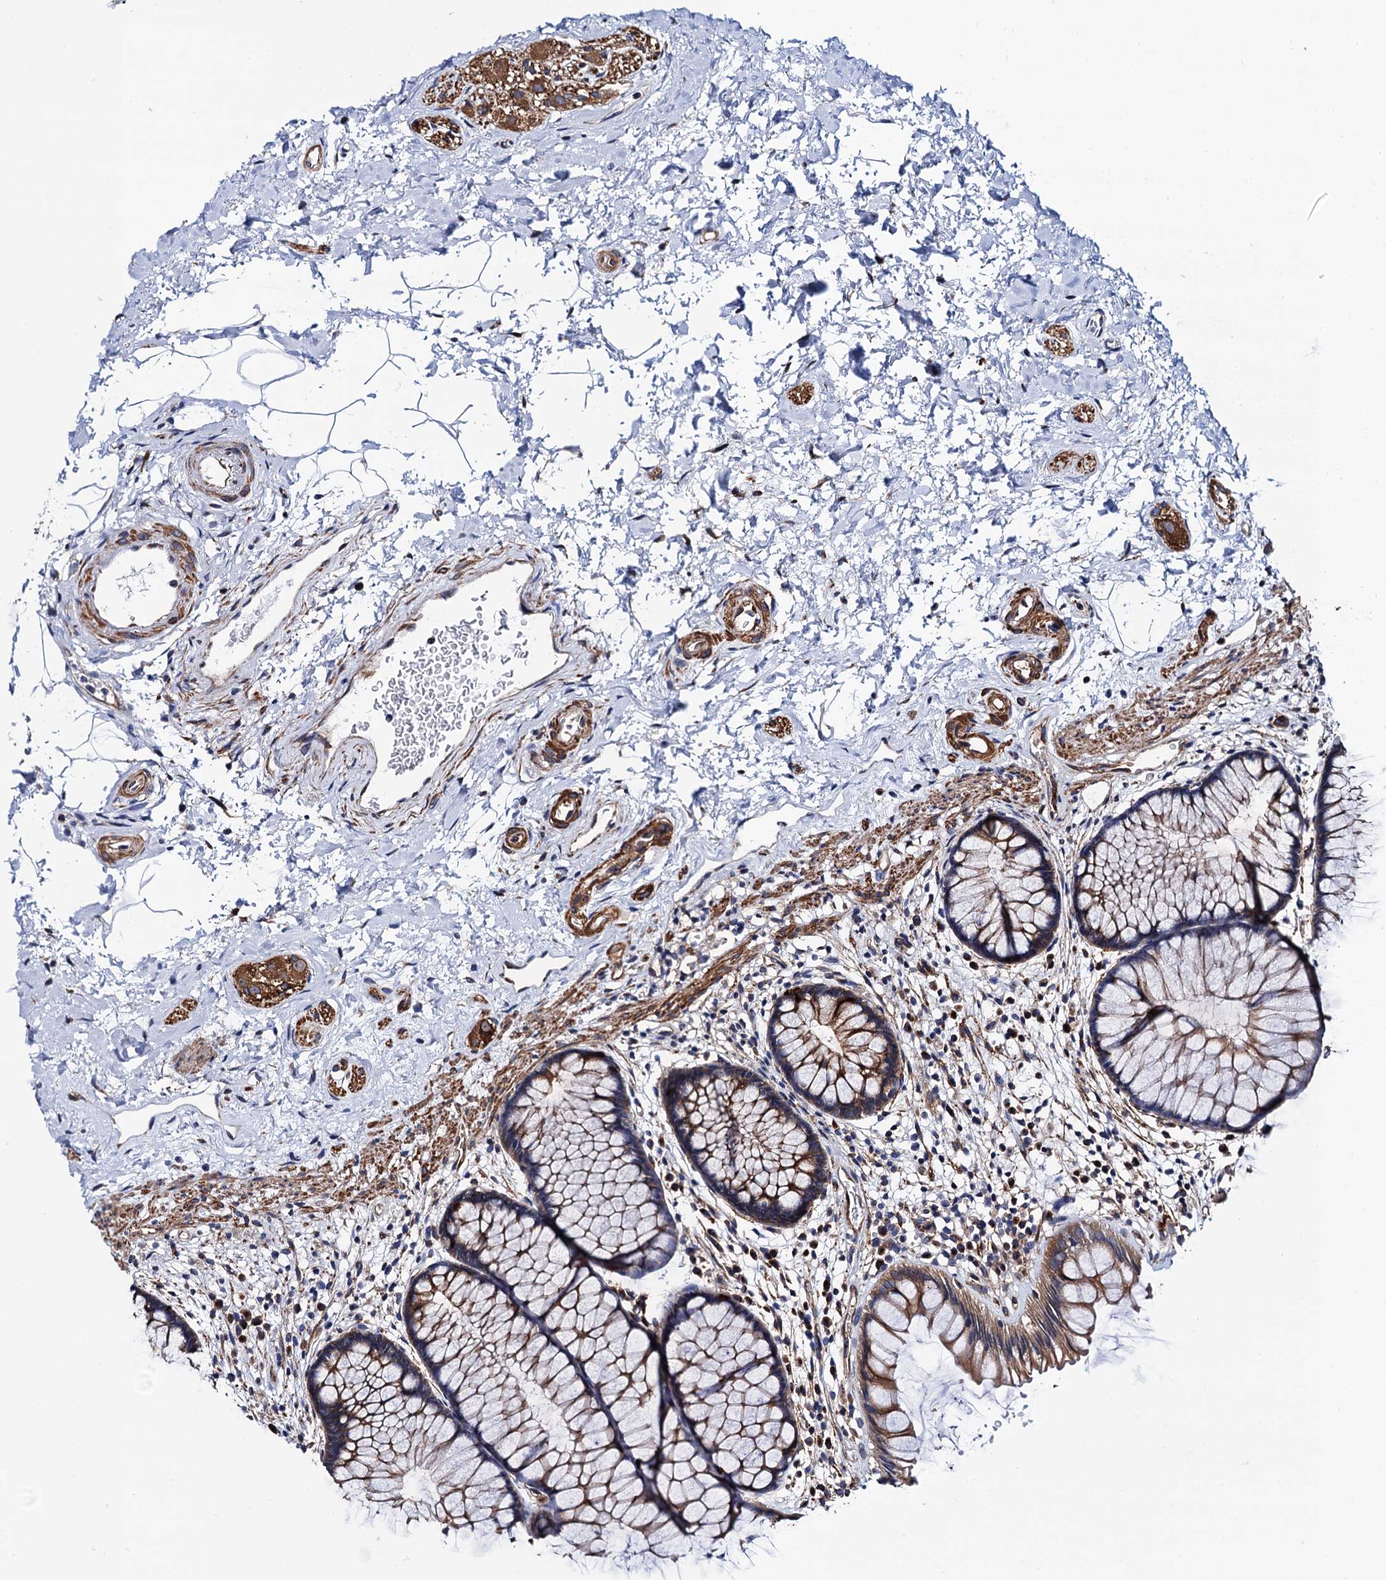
{"staining": {"intensity": "moderate", "quantity": ">75%", "location": "cytoplasmic/membranous"}, "tissue": "rectum", "cell_type": "Glandular cells", "image_type": "normal", "snomed": [{"axis": "morphology", "description": "Normal tissue, NOS"}, {"axis": "topography", "description": "Rectum"}], "caption": "DAB immunohistochemical staining of normal human rectum reveals moderate cytoplasmic/membranous protein staining in about >75% of glandular cells.", "gene": "ZDHHC18", "patient": {"sex": "male", "age": 51}}